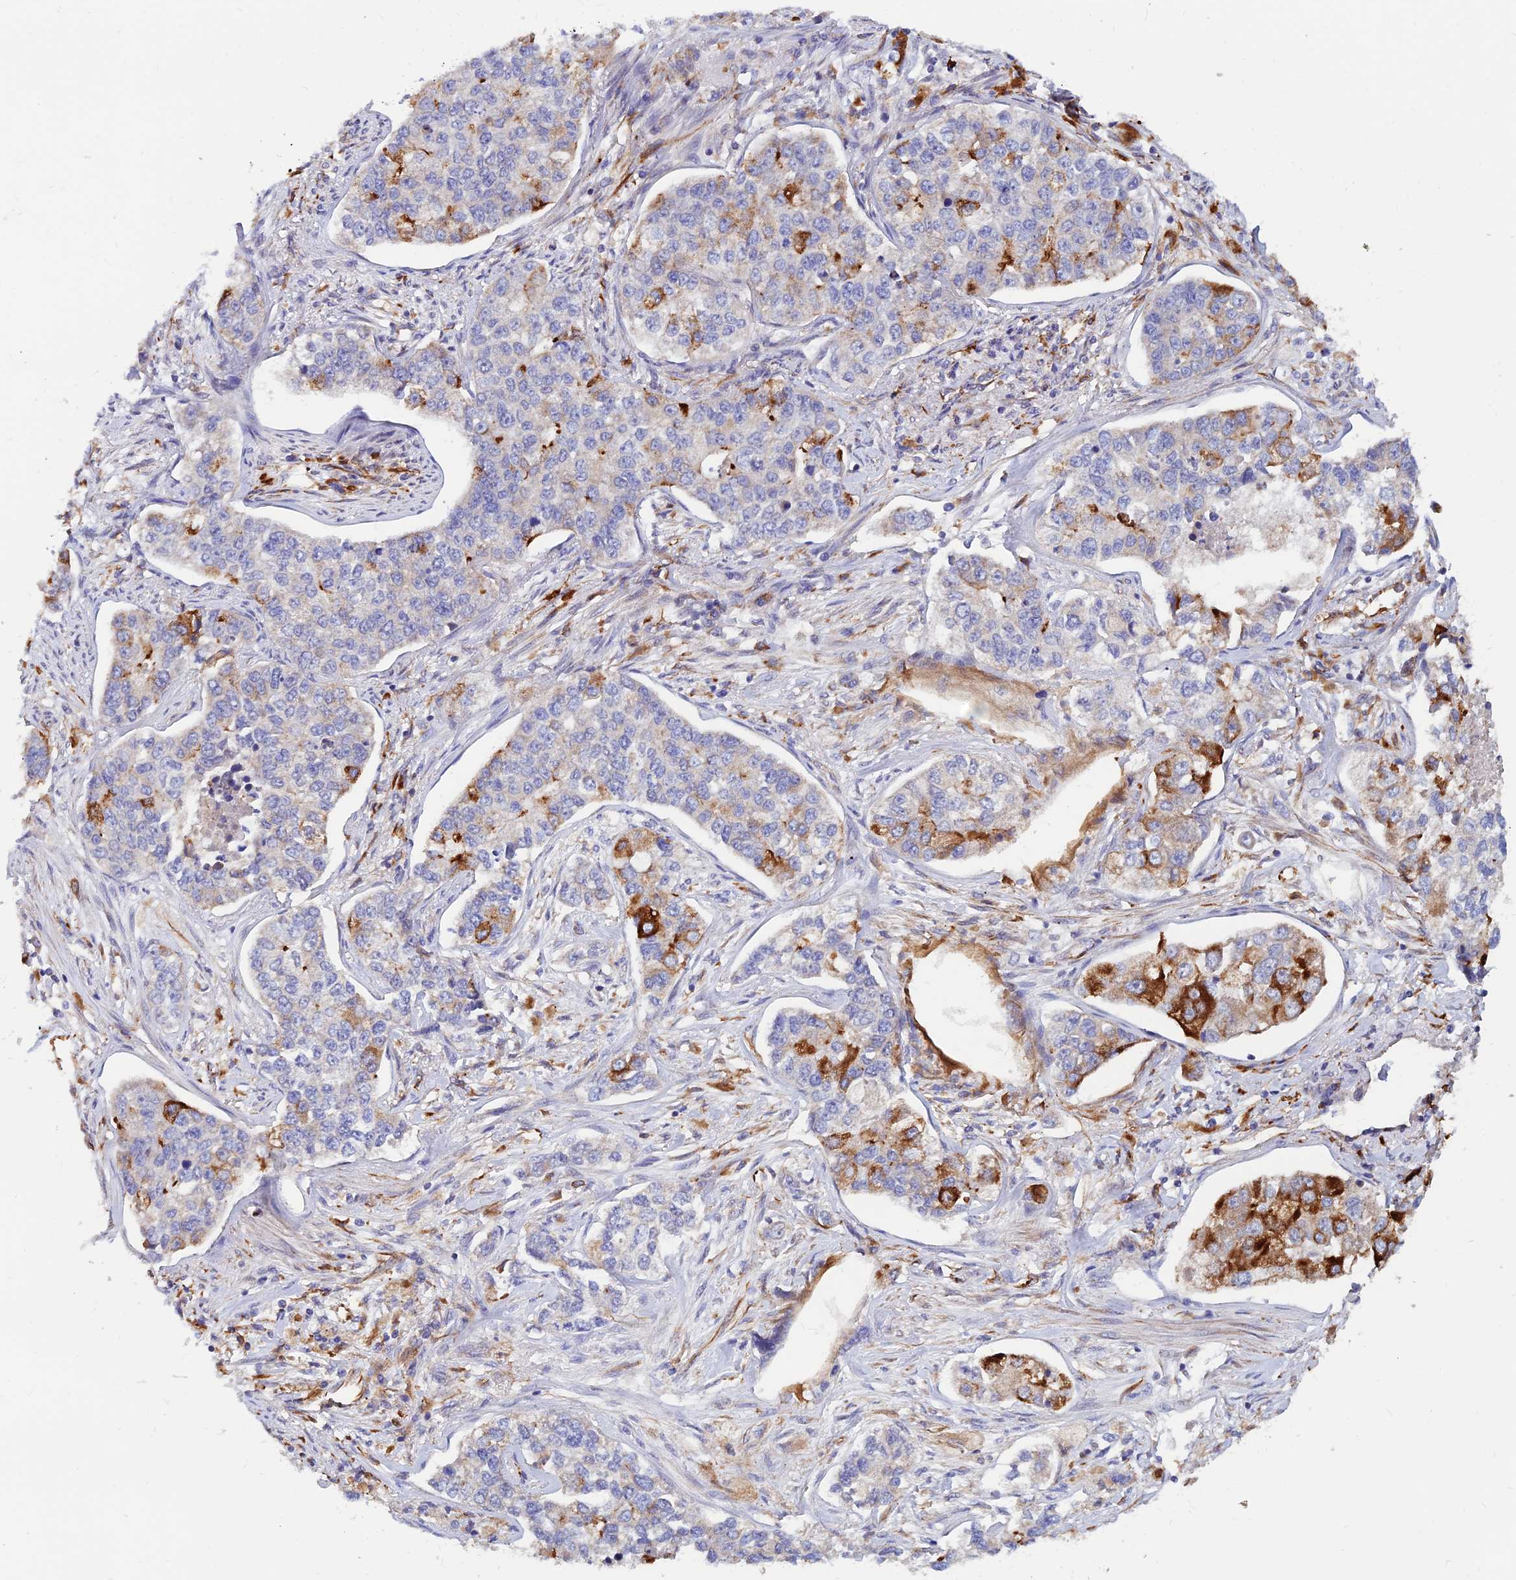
{"staining": {"intensity": "strong", "quantity": "<25%", "location": "cytoplasmic/membranous"}, "tissue": "lung cancer", "cell_type": "Tumor cells", "image_type": "cancer", "snomed": [{"axis": "morphology", "description": "Adenocarcinoma, NOS"}, {"axis": "topography", "description": "Lung"}], "caption": "Protein staining reveals strong cytoplasmic/membranous expression in approximately <25% of tumor cells in lung adenocarcinoma.", "gene": "CDK18", "patient": {"sex": "male", "age": 49}}